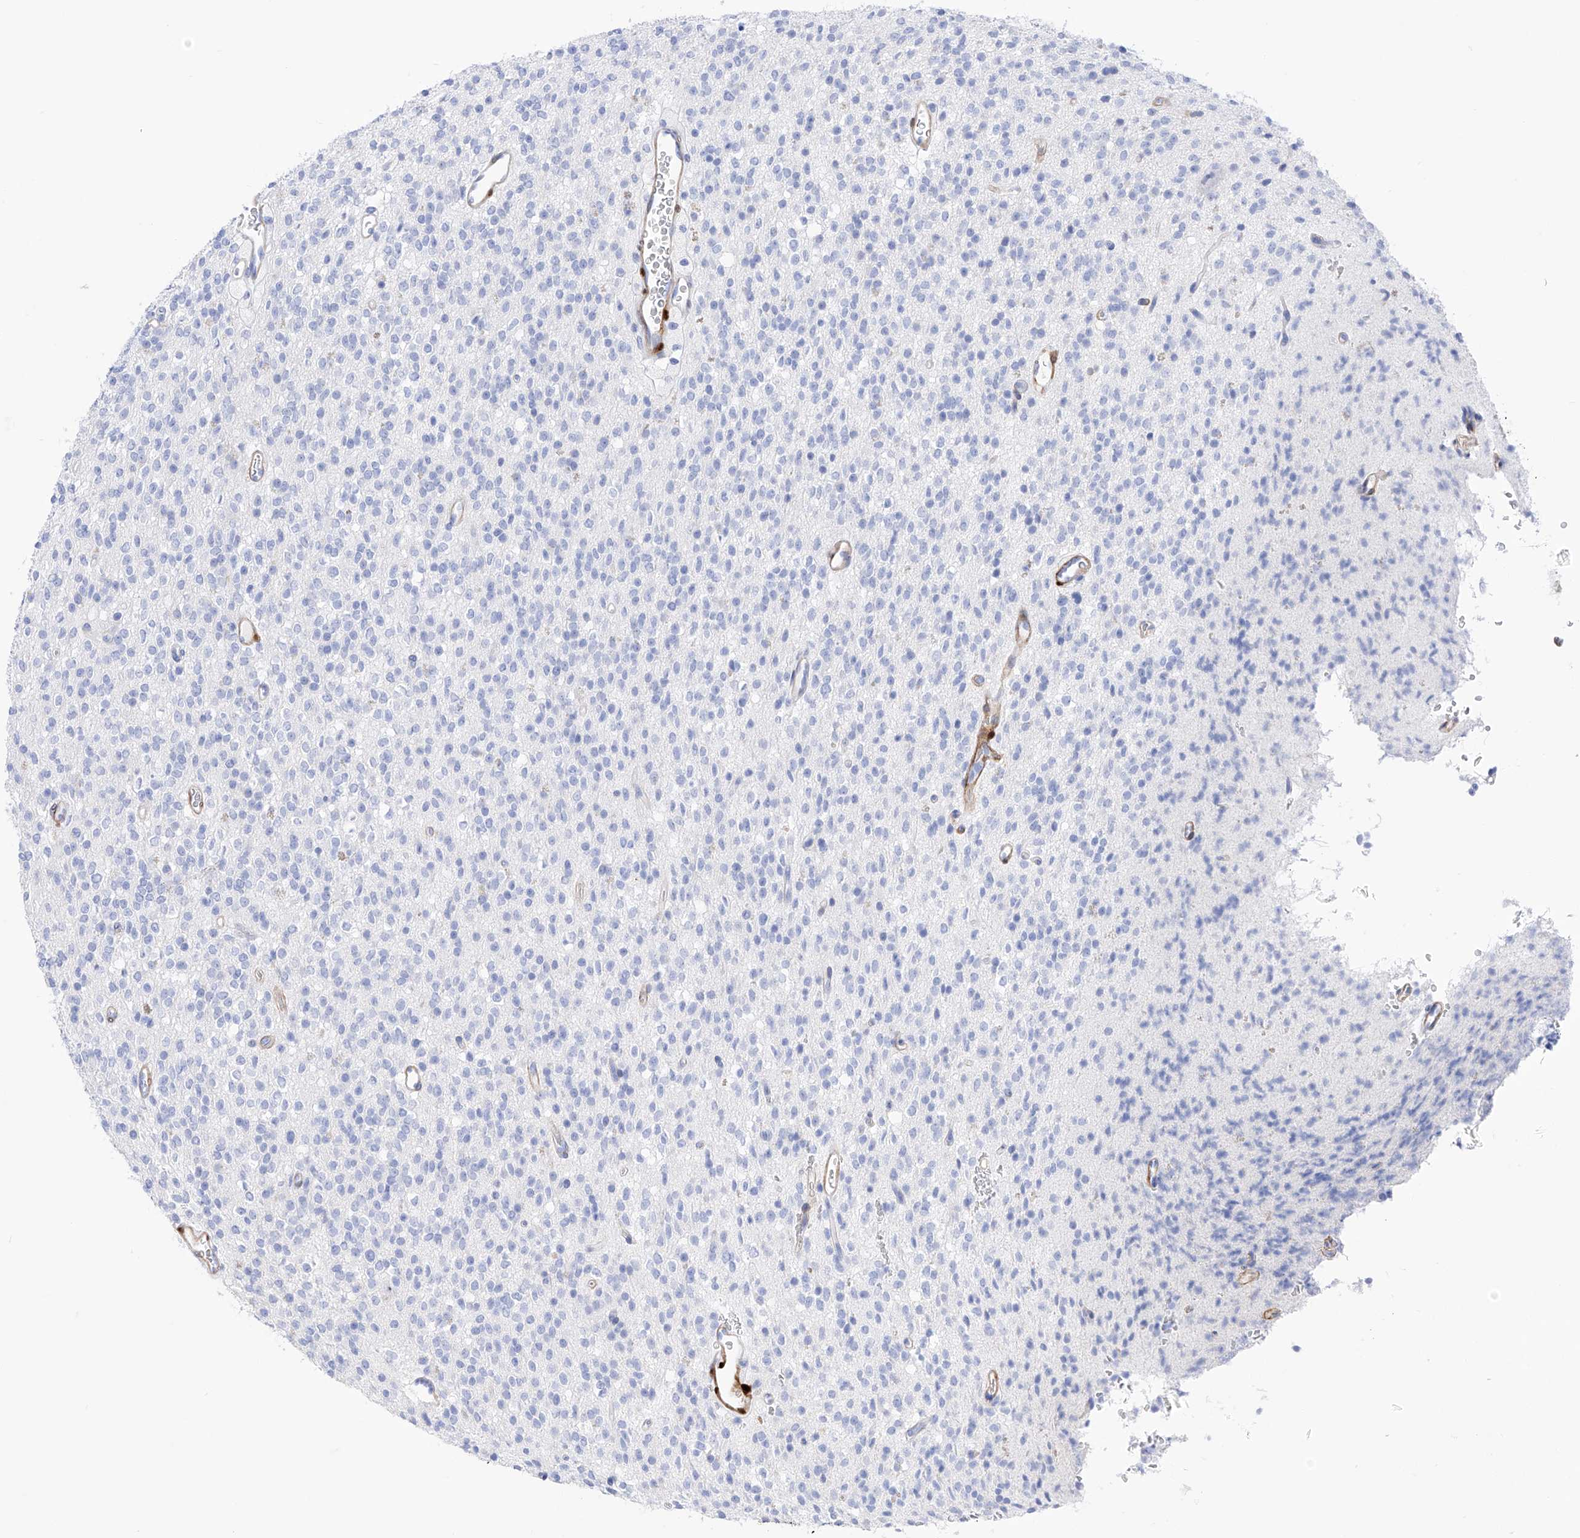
{"staining": {"intensity": "negative", "quantity": "none", "location": "none"}, "tissue": "glioma", "cell_type": "Tumor cells", "image_type": "cancer", "snomed": [{"axis": "morphology", "description": "Glioma, malignant, High grade"}, {"axis": "topography", "description": "Brain"}], "caption": "High magnification brightfield microscopy of malignant glioma (high-grade) stained with DAB (brown) and counterstained with hematoxylin (blue): tumor cells show no significant expression.", "gene": "TRPC7", "patient": {"sex": "male", "age": 34}}